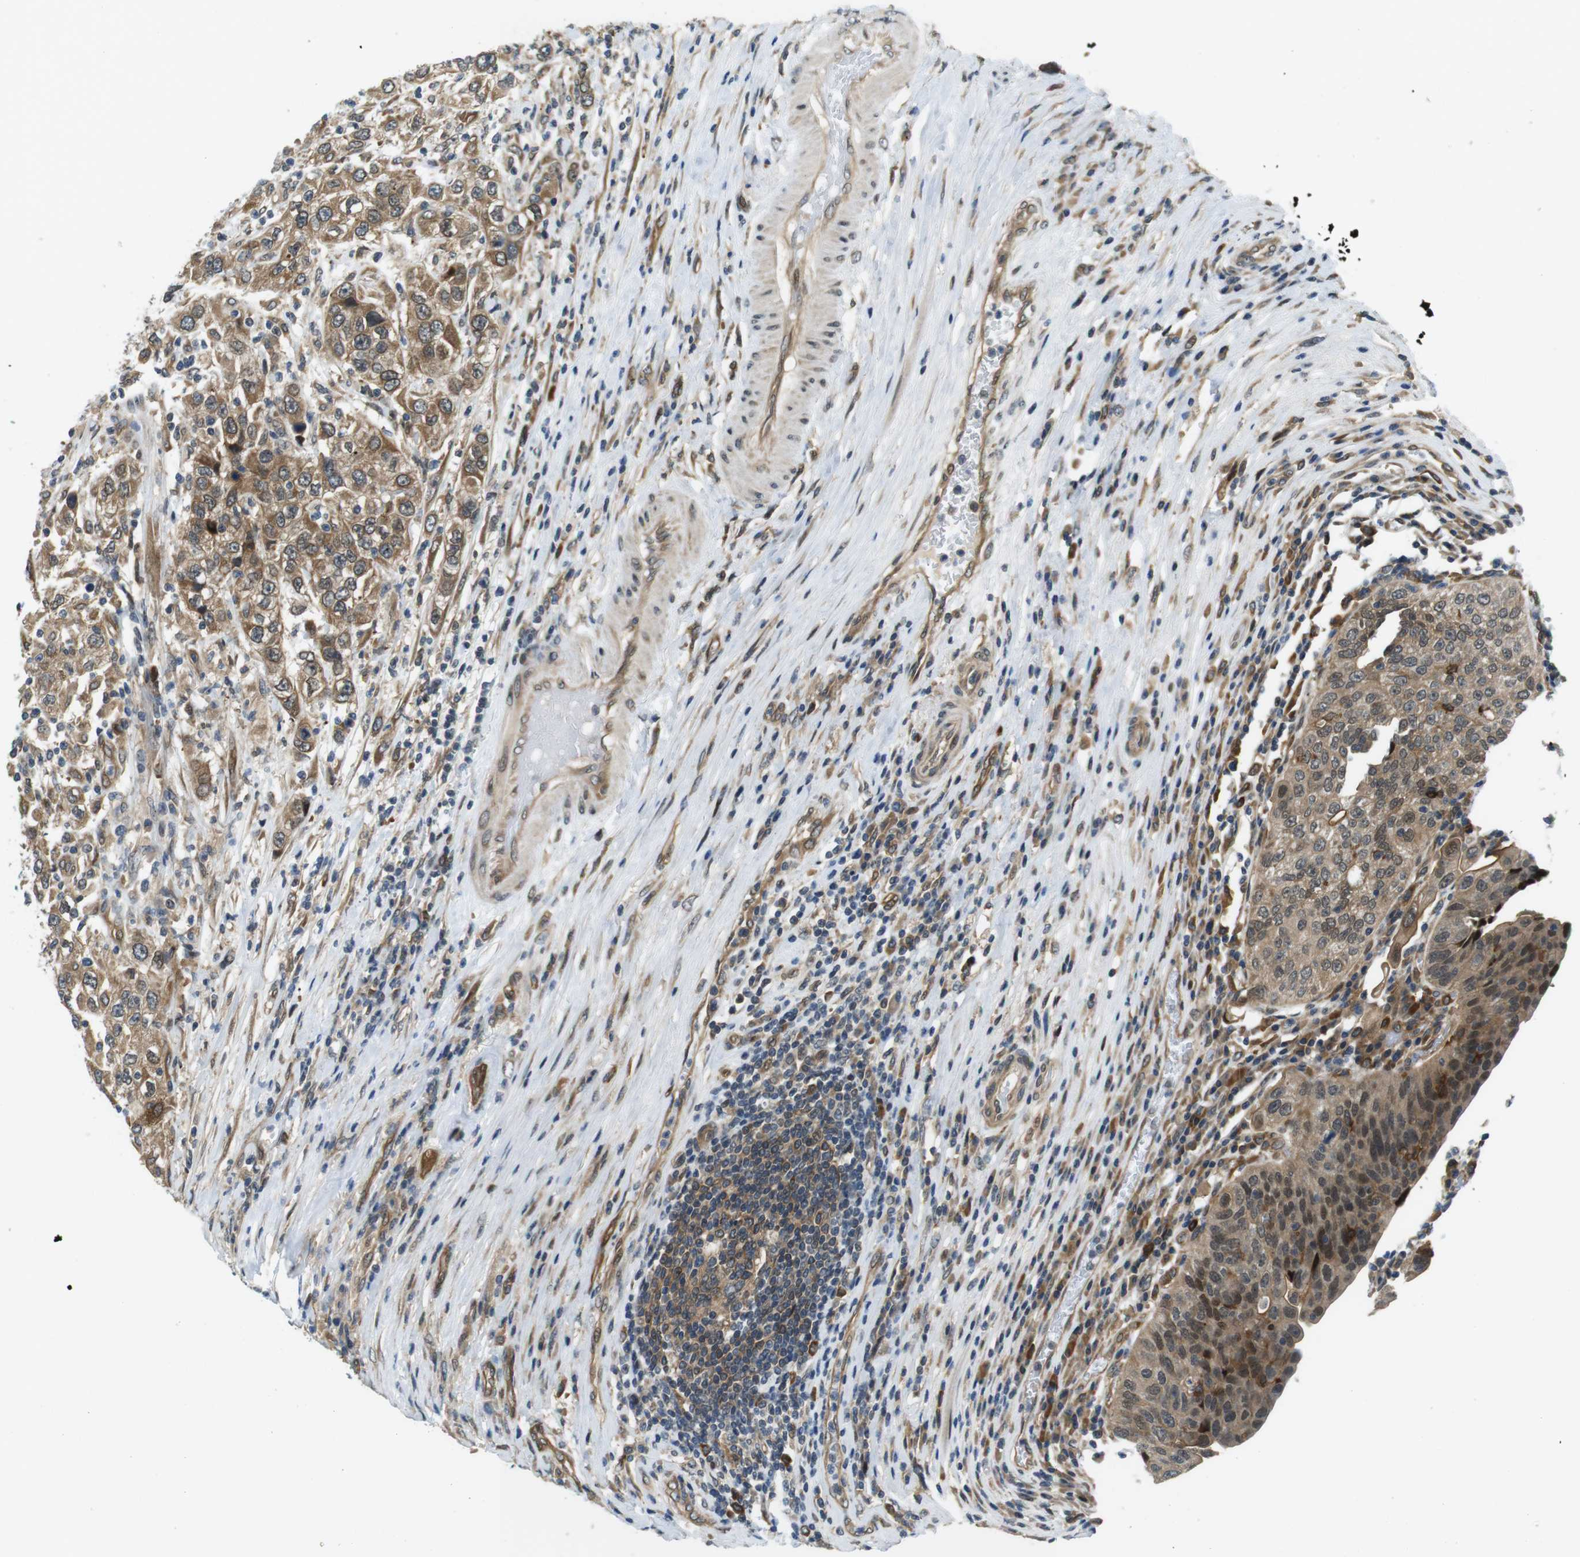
{"staining": {"intensity": "moderate", "quantity": ">75%", "location": "cytoplasmic/membranous"}, "tissue": "urothelial cancer", "cell_type": "Tumor cells", "image_type": "cancer", "snomed": [{"axis": "morphology", "description": "Urothelial carcinoma, High grade"}, {"axis": "topography", "description": "Urinary bladder"}], "caption": "Tumor cells display moderate cytoplasmic/membranous positivity in about >75% of cells in urothelial cancer.", "gene": "PALD1", "patient": {"sex": "female", "age": 80}}